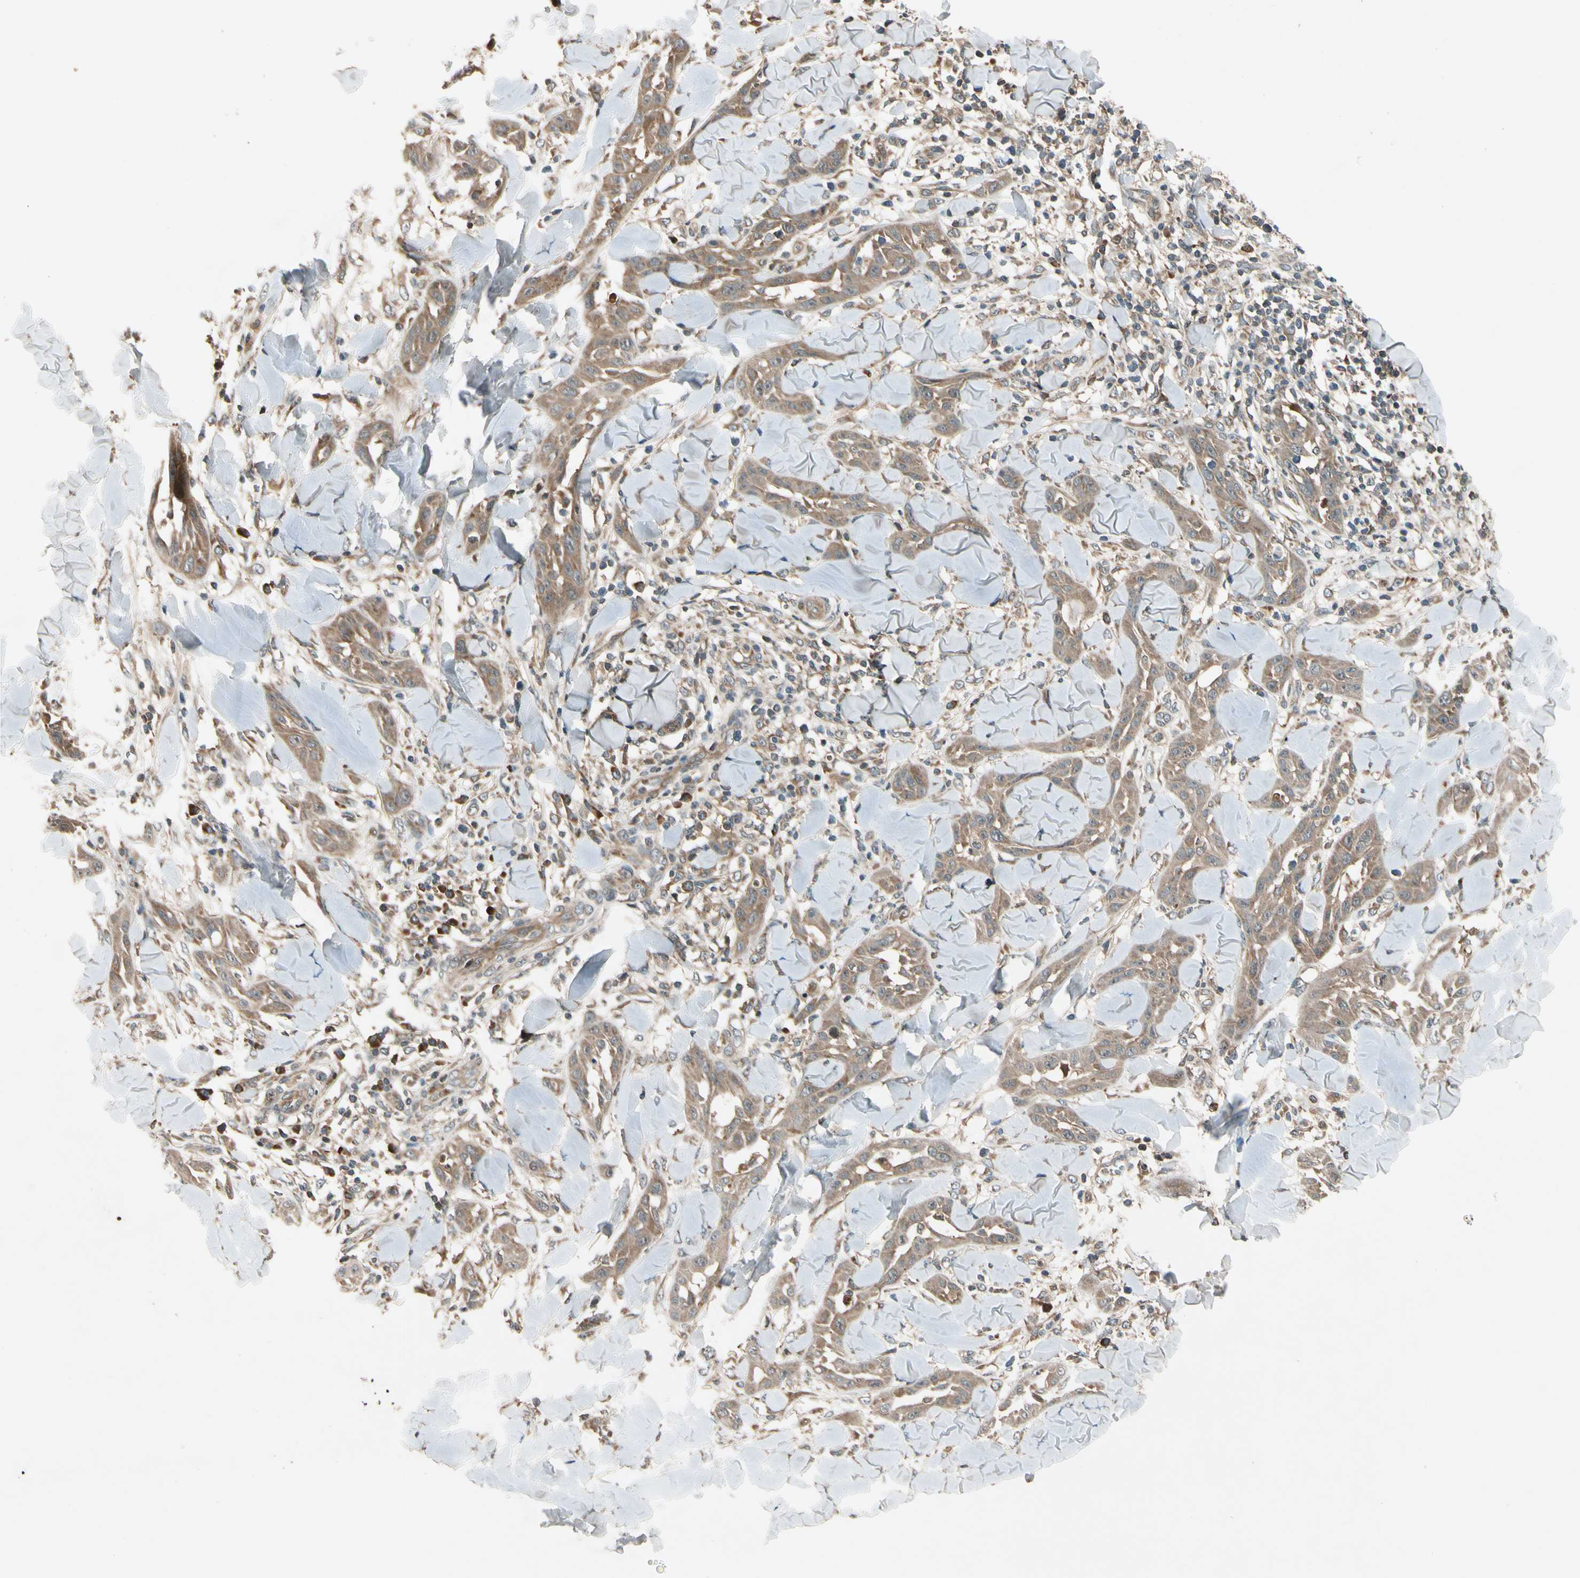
{"staining": {"intensity": "moderate", "quantity": ">75%", "location": "cytoplasmic/membranous"}, "tissue": "skin cancer", "cell_type": "Tumor cells", "image_type": "cancer", "snomed": [{"axis": "morphology", "description": "Squamous cell carcinoma, NOS"}, {"axis": "topography", "description": "Skin"}], "caption": "IHC of squamous cell carcinoma (skin) reveals medium levels of moderate cytoplasmic/membranous staining in about >75% of tumor cells. Nuclei are stained in blue.", "gene": "ACVR1C", "patient": {"sex": "male", "age": 24}}